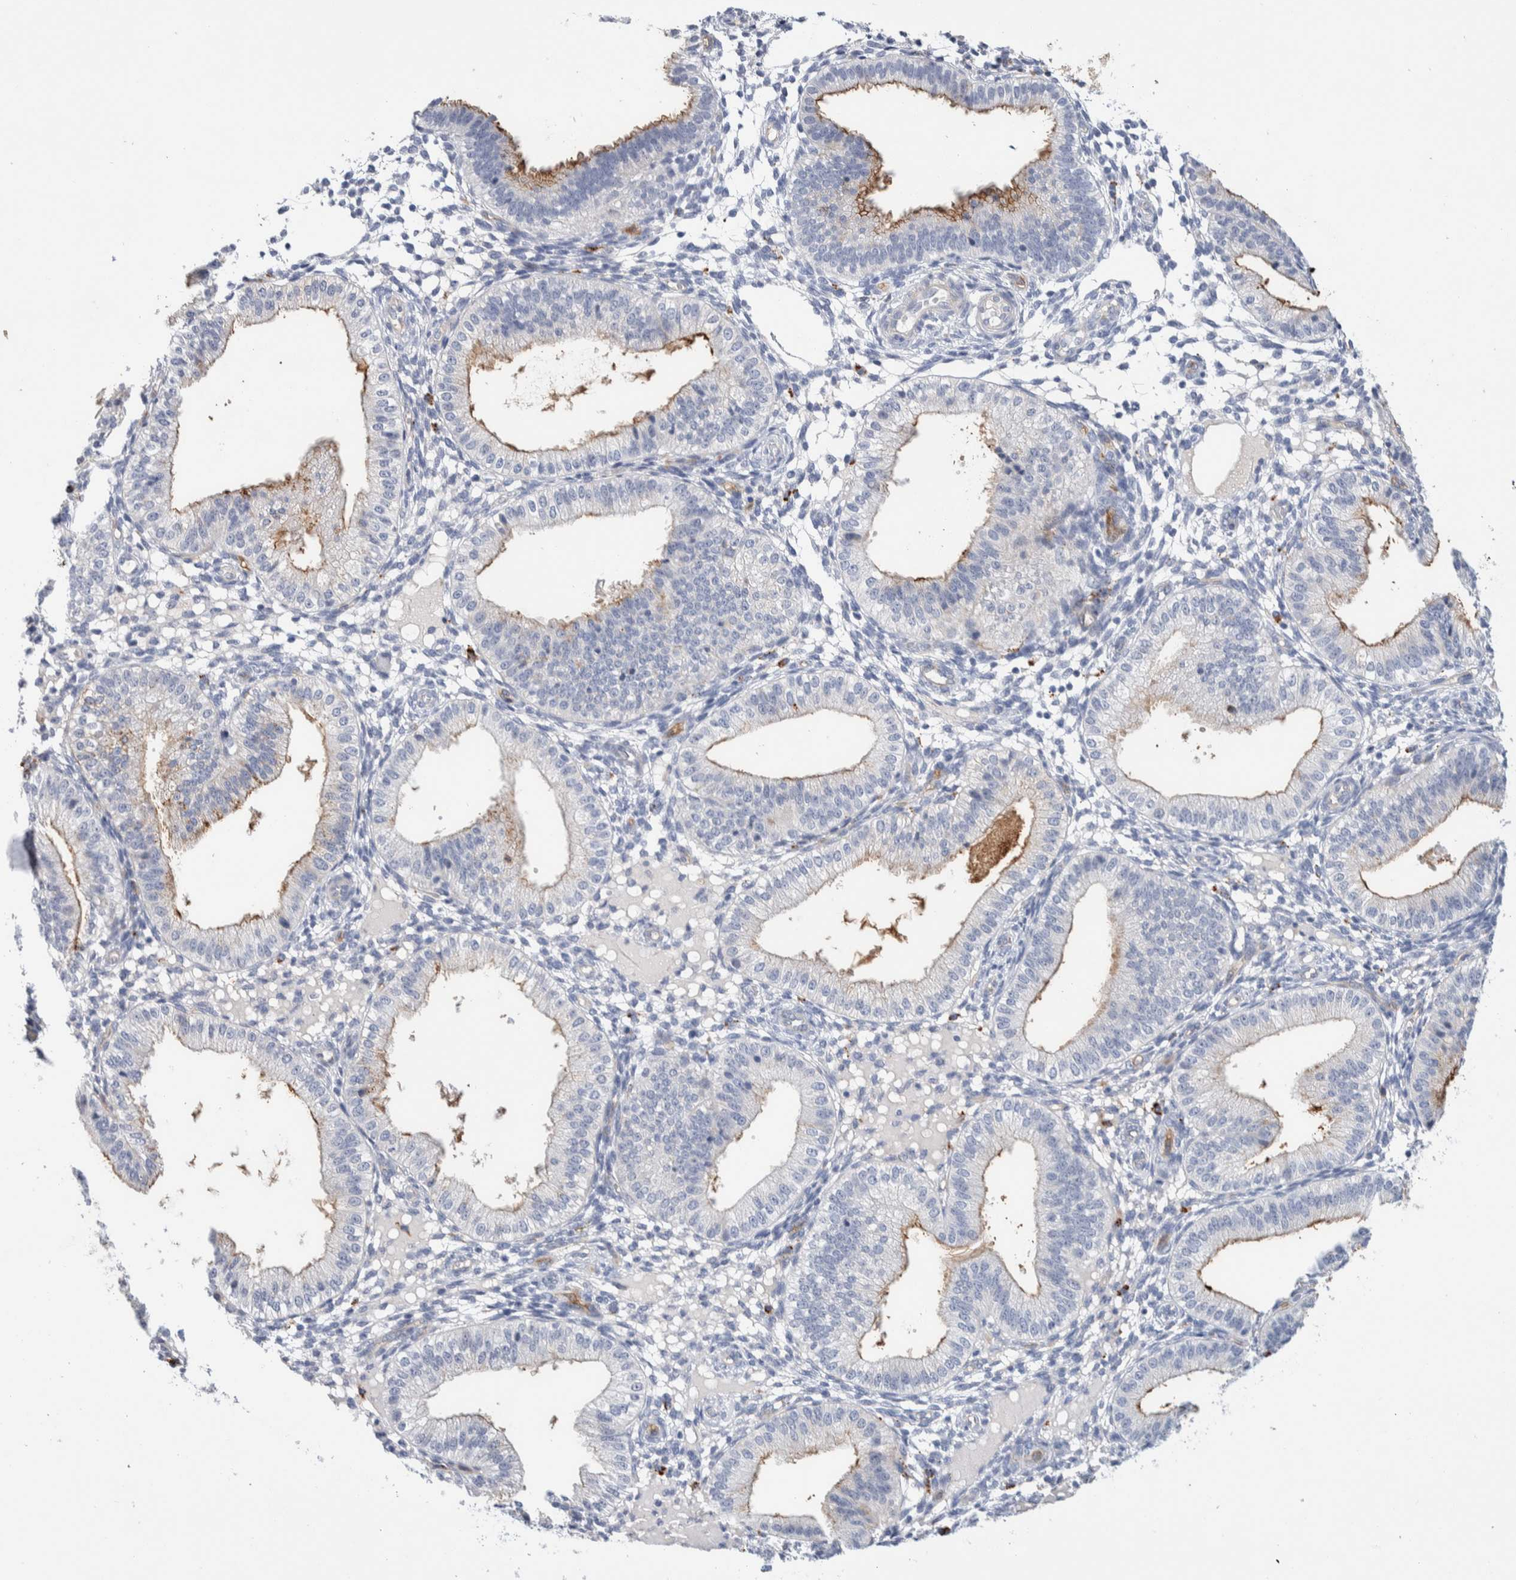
{"staining": {"intensity": "negative", "quantity": "none", "location": "none"}, "tissue": "endometrium", "cell_type": "Cells in endometrial stroma", "image_type": "normal", "snomed": [{"axis": "morphology", "description": "Normal tissue, NOS"}, {"axis": "topography", "description": "Endometrium"}], "caption": "High power microscopy histopathology image of an immunohistochemistry (IHC) image of normal endometrium, revealing no significant staining in cells in endometrial stroma.", "gene": "METRNL", "patient": {"sex": "female", "age": 39}}